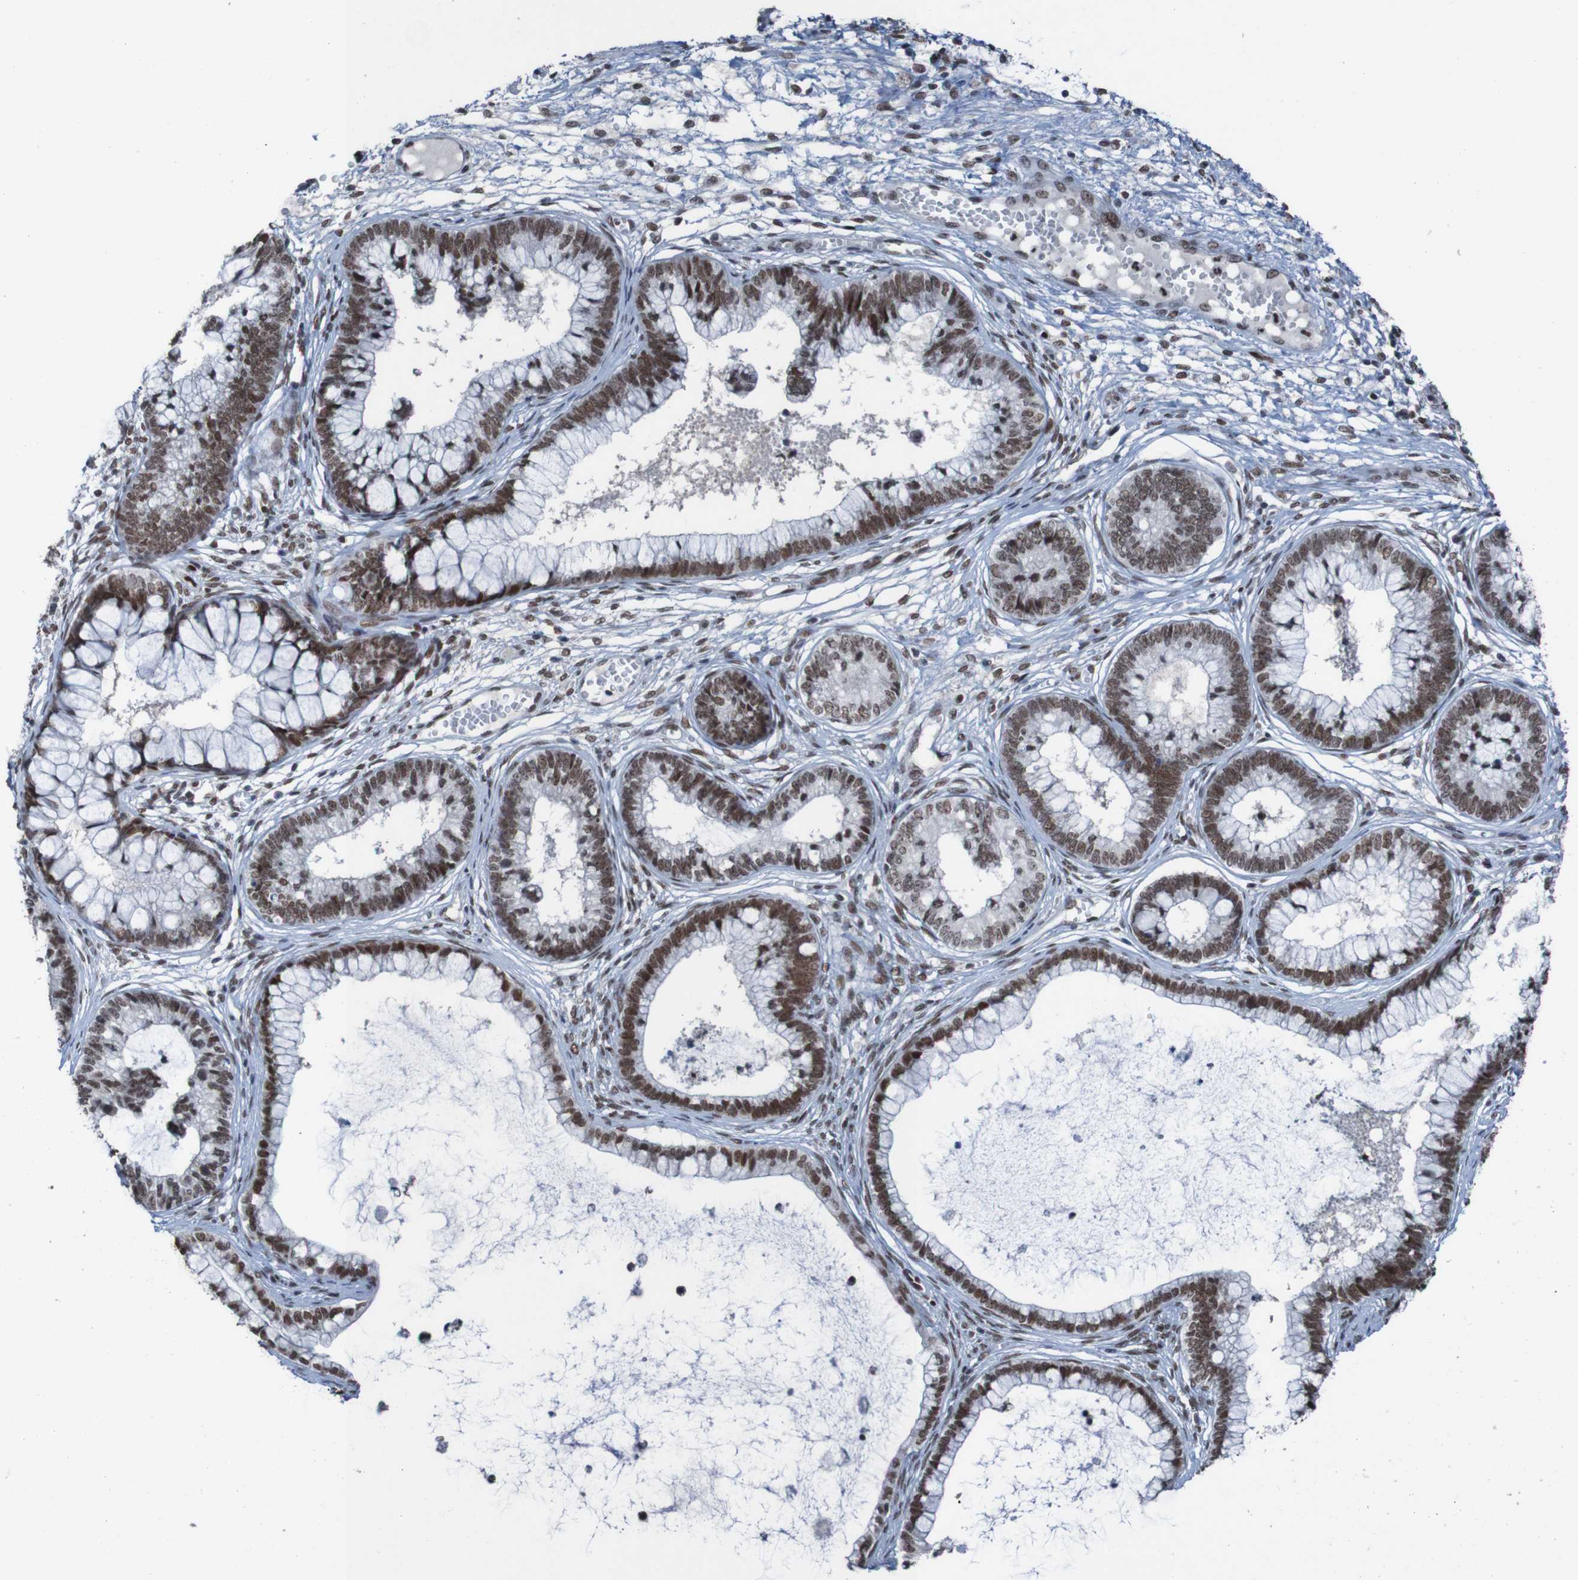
{"staining": {"intensity": "strong", "quantity": ">75%", "location": "nuclear"}, "tissue": "cervical cancer", "cell_type": "Tumor cells", "image_type": "cancer", "snomed": [{"axis": "morphology", "description": "Adenocarcinoma, NOS"}, {"axis": "topography", "description": "Cervix"}], "caption": "A brown stain highlights strong nuclear expression of a protein in human cervical cancer (adenocarcinoma) tumor cells.", "gene": "PHF2", "patient": {"sex": "female", "age": 44}}